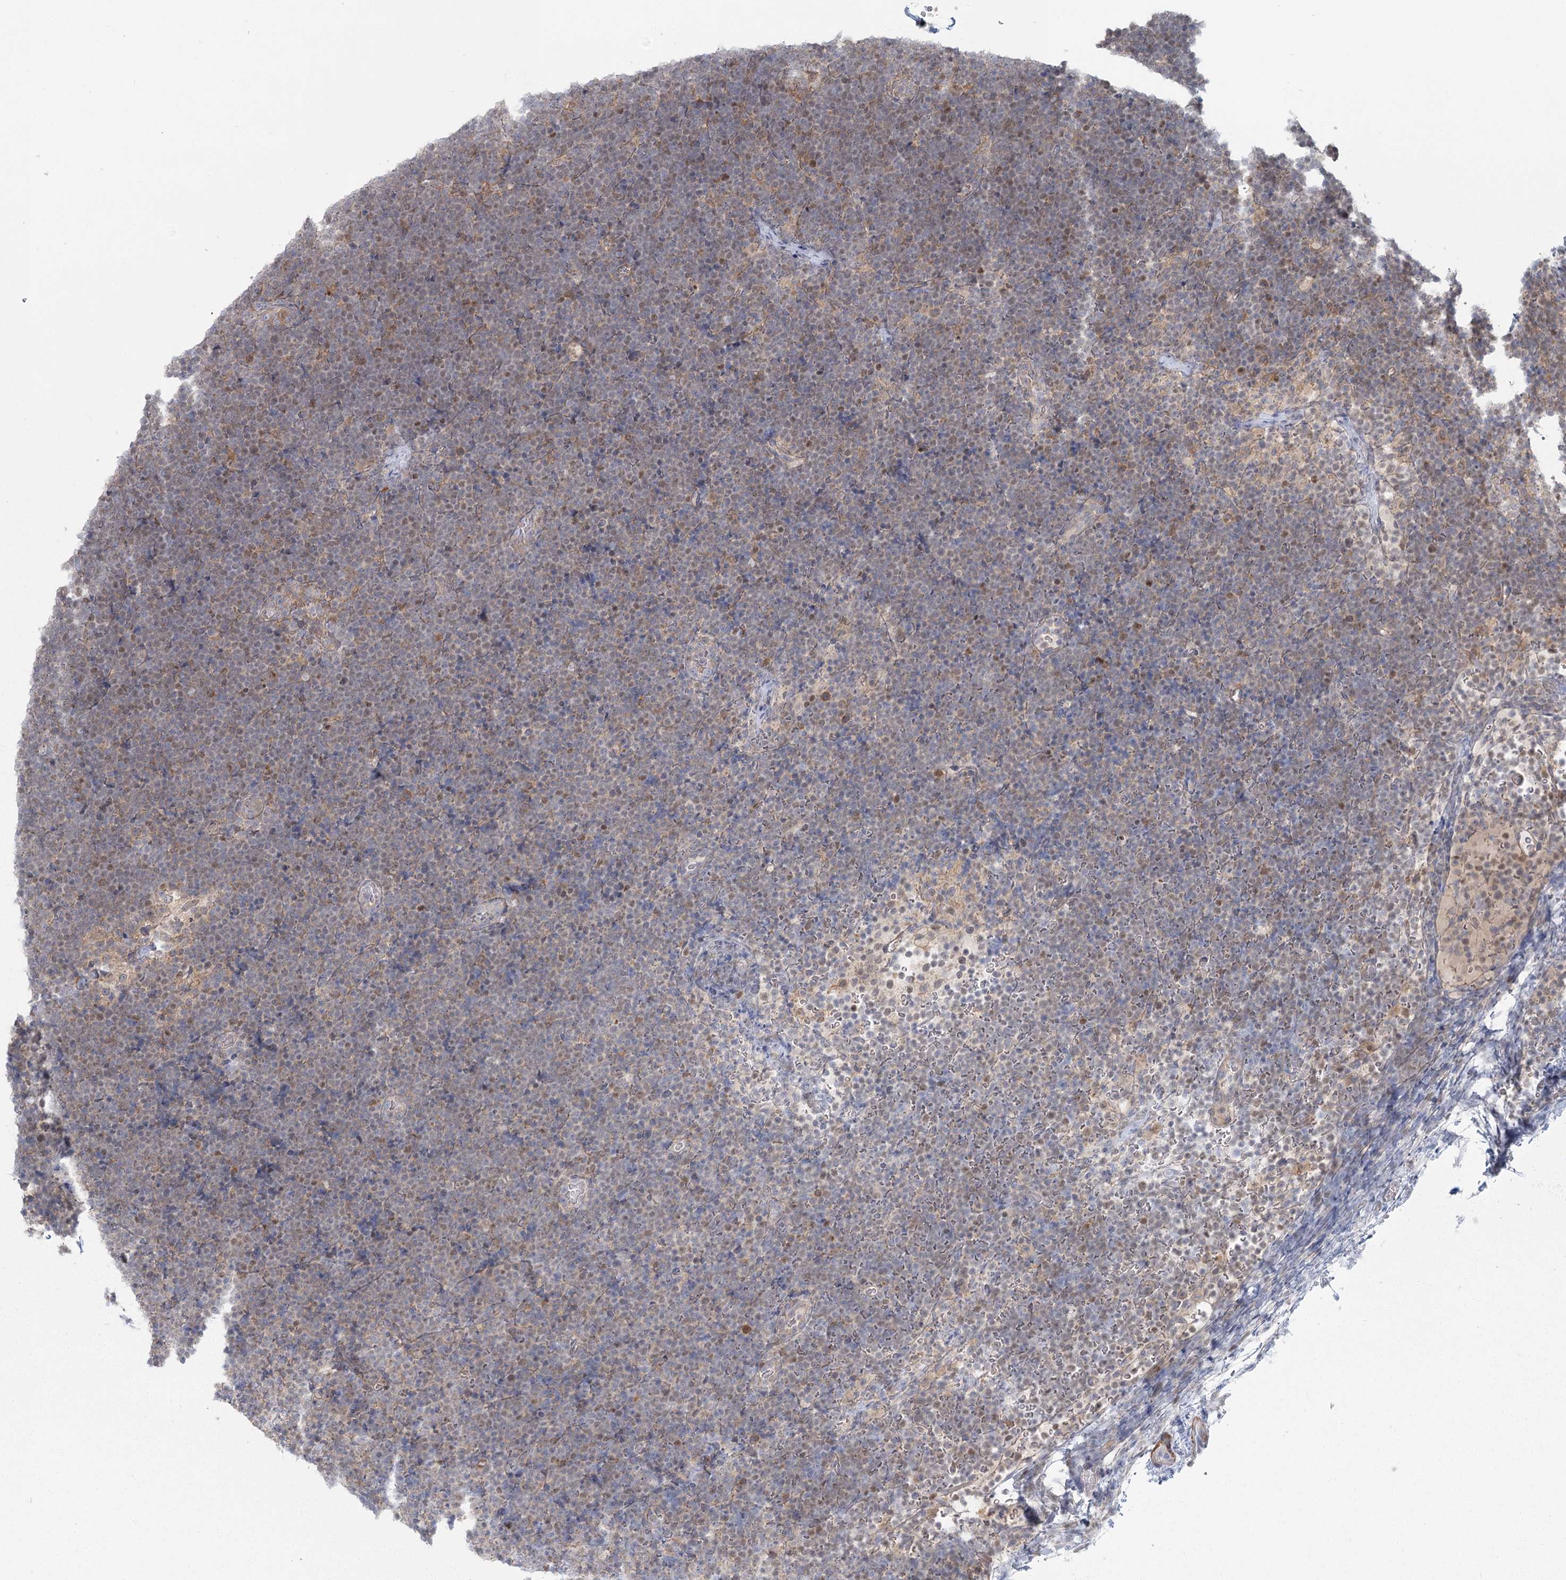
{"staining": {"intensity": "weak", "quantity": "25%-75%", "location": "cytoplasmic/membranous,nuclear"}, "tissue": "lymphoma", "cell_type": "Tumor cells", "image_type": "cancer", "snomed": [{"axis": "morphology", "description": "Malignant lymphoma, non-Hodgkin's type, High grade"}, {"axis": "topography", "description": "Lymph node"}], "caption": "Human lymphoma stained for a protein (brown) exhibits weak cytoplasmic/membranous and nuclear positive positivity in approximately 25%-75% of tumor cells.", "gene": "USP11", "patient": {"sex": "male", "age": 13}}